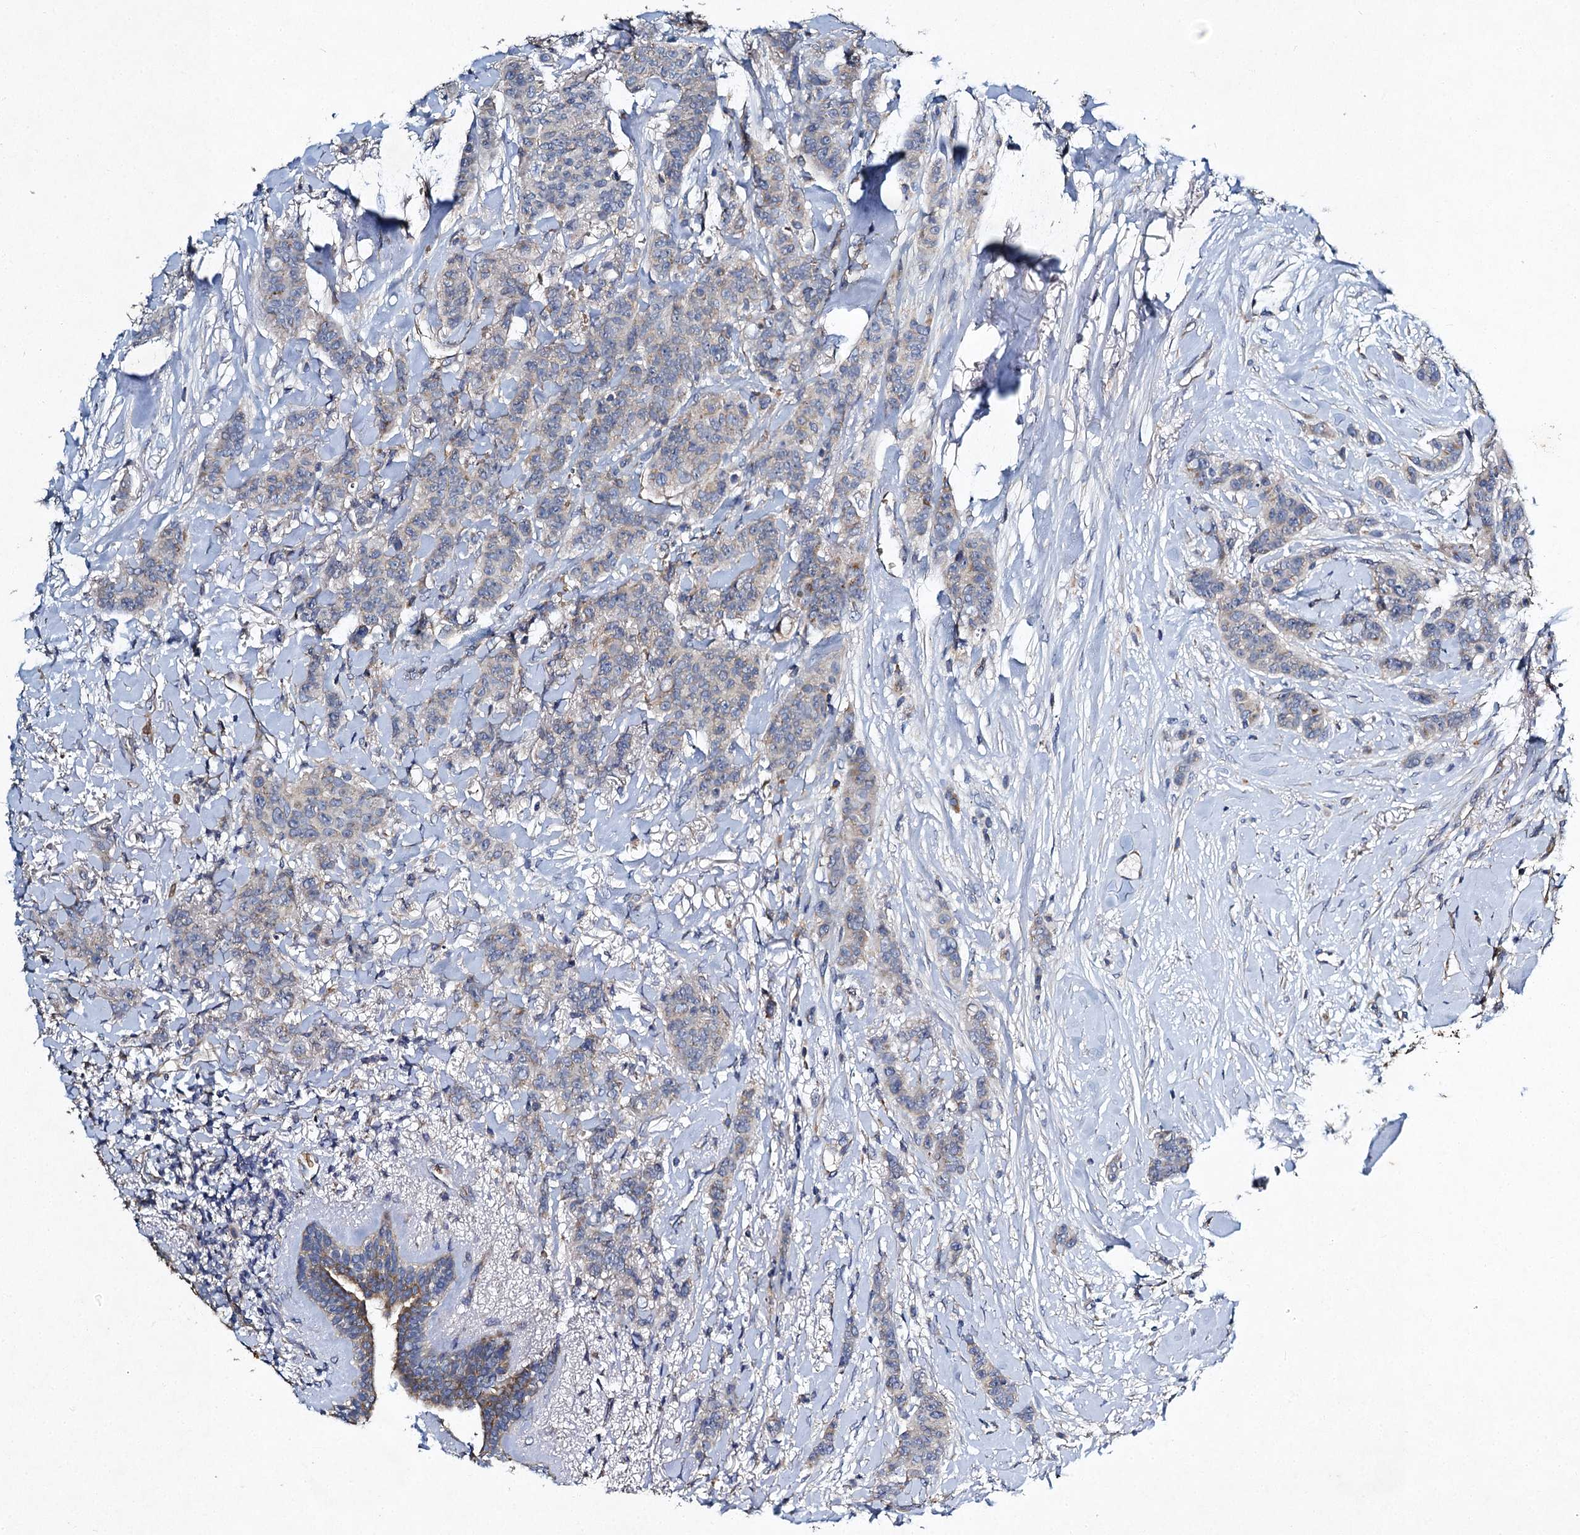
{"staining": {"intensity": "weak", "quantity": "<25%", "location": "cytoplasmic/membranous"}, "tissue": "breast cancer", "cell_type": "Tumor cells", "image_type": "cancer", "snomed": [{"axis": "morphology", "description": "Duct carcinoma"}, {"axis": "topography", "description": "Breast"}], "caption": "Image shows no significant protein staining in tumor cells of intraductal carcinoma (breast).", "gene": "BCS1L", "patient": {"sex": "female", "age": 40}}